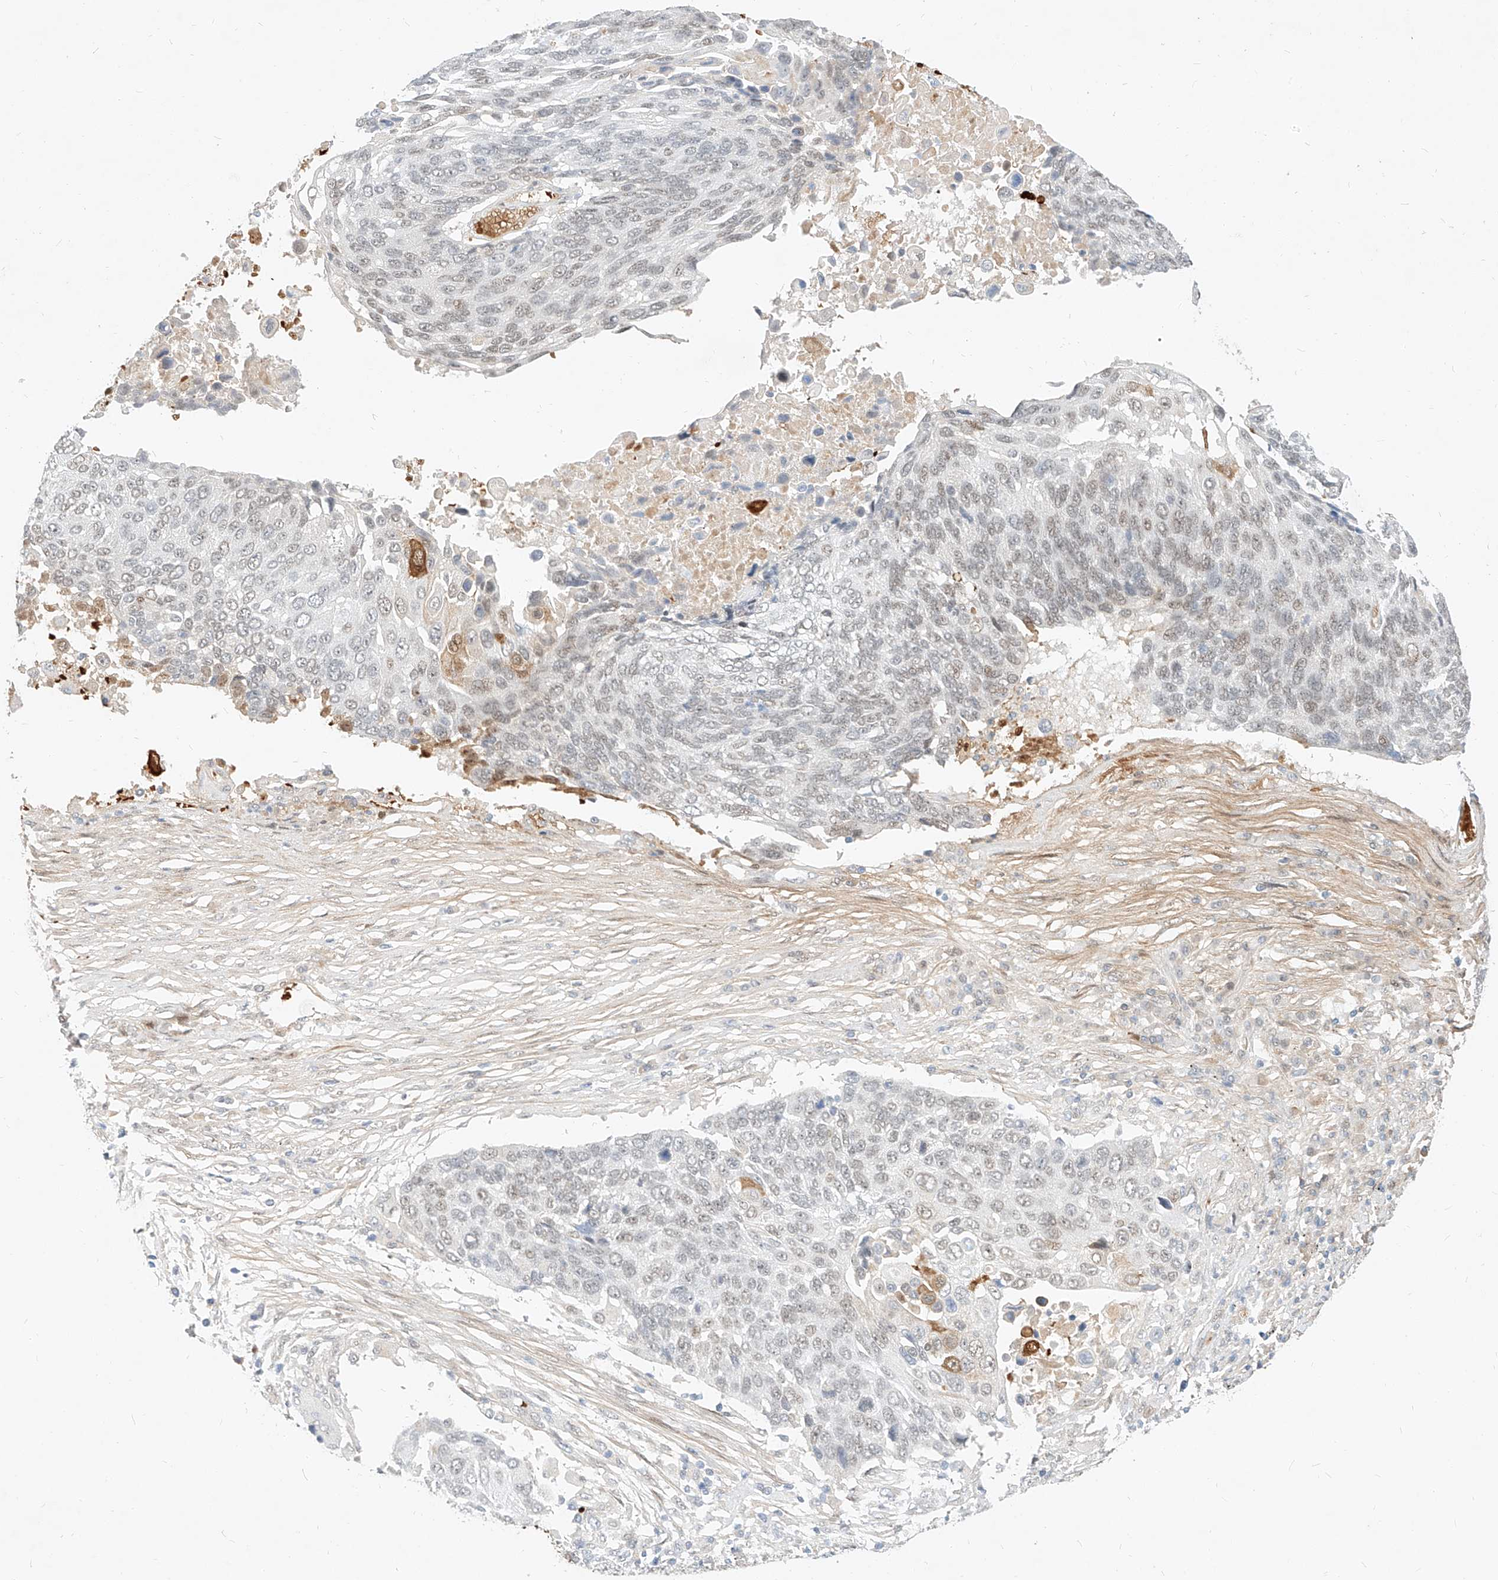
{"staining": {"intensity": "weak", "quantity": "25%-75%", "location": "nuclear"}, "tissue": "lung cancer", "cell_type": "Tumor cells", "image_type": "cancer", "snomed": [{"axis": "morphology", "description": "Squamous cell carcinoma, NOS"}, {"axis": "topography", "description": "Lung"}], "caption": "Lung squamous cell carcinoma stained with a brown dye demonstrates weak nuclear positive expression in approximately 25%-75% of tumor cells.", "gene": "CBX8", "patient": {"sex": "male", "age": 66}}